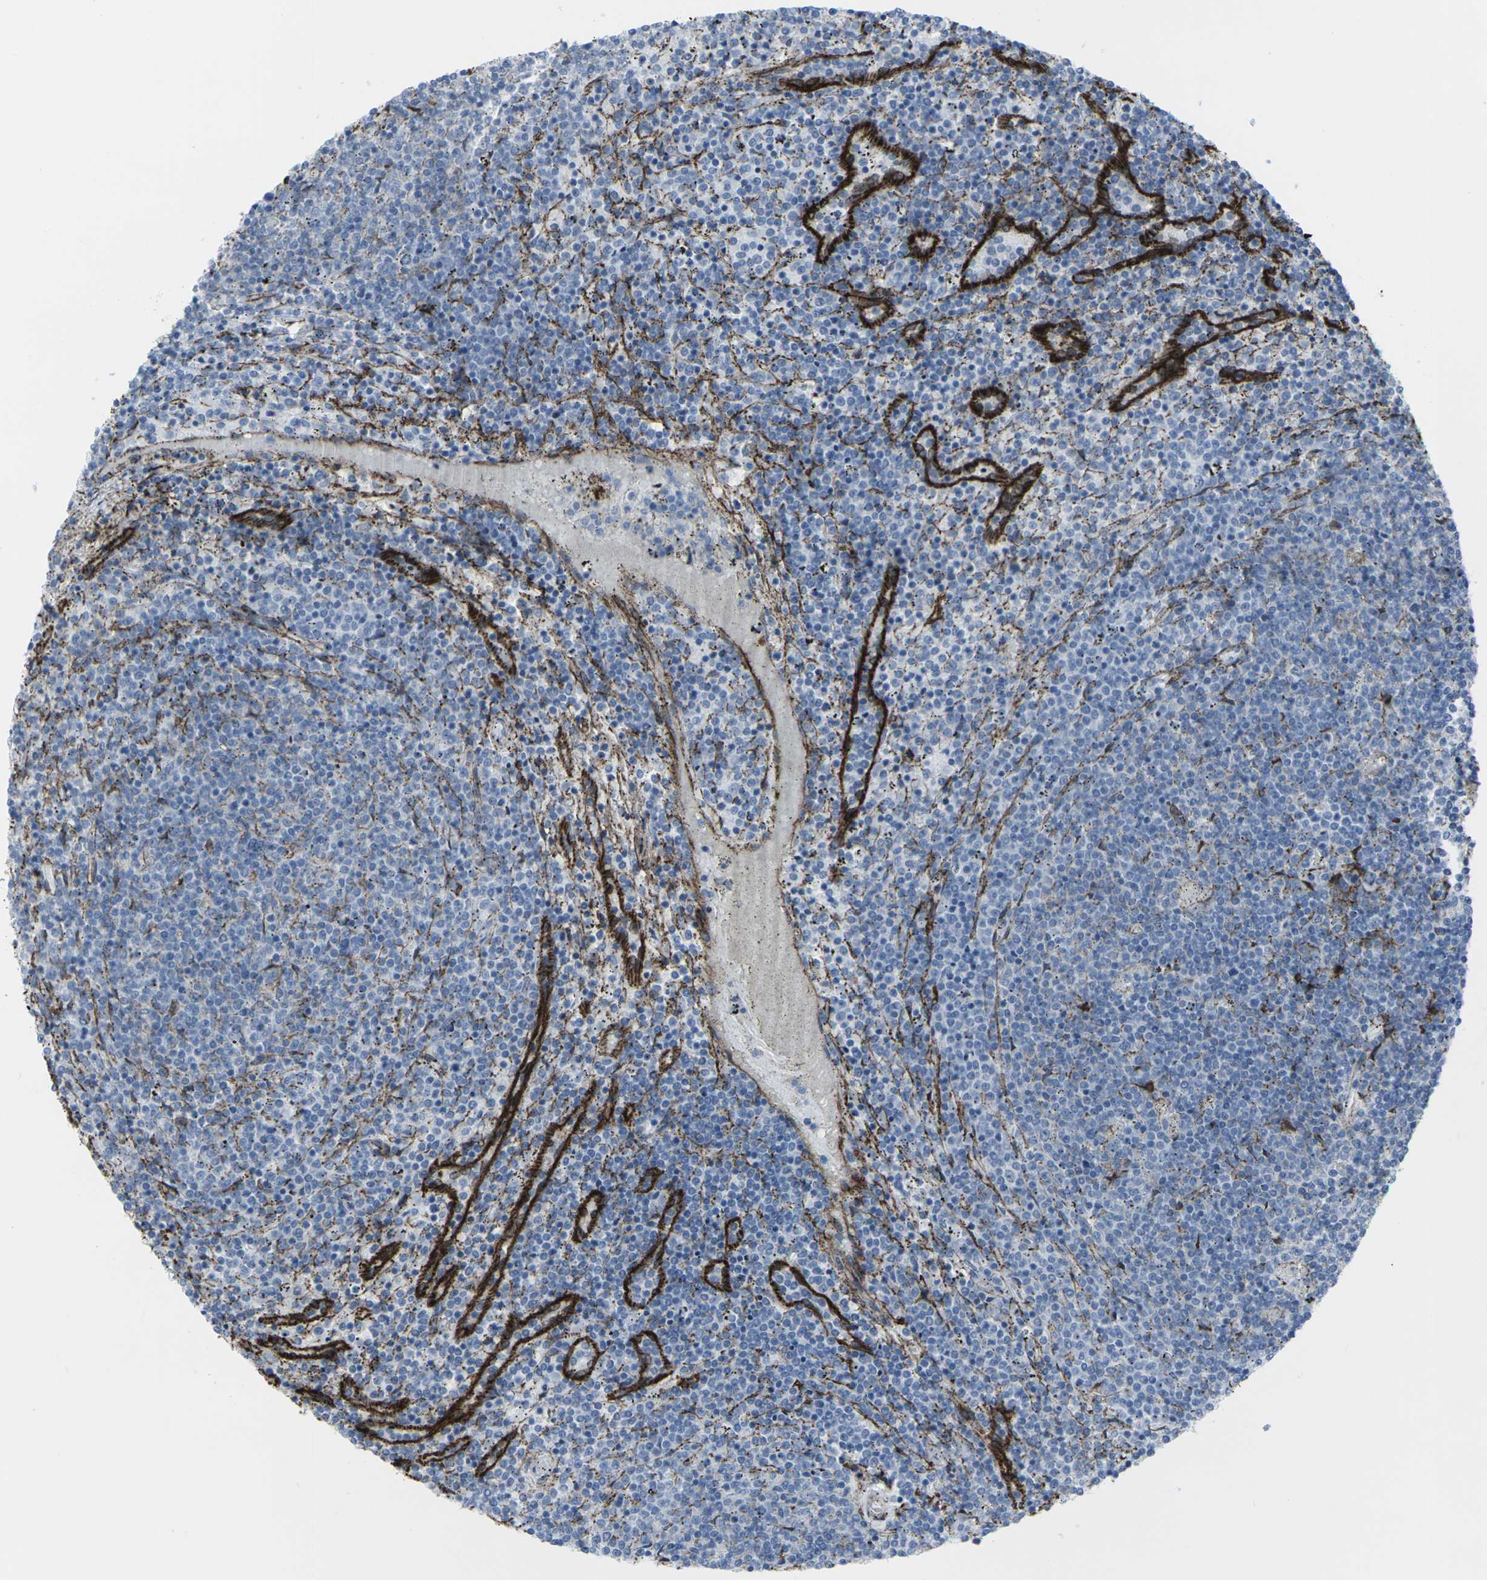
{"staining": {"intensity": "negative", "quantity": "none", "location": "none"}, "tissue": "lymphoma", "cell_type": "Tumor cells", "image_type": "cancer", "snomed": [{"axis": "morphology", "description": "Malignant lymphoma, non-Hodgkin's type, Low grade"}, {"axis": "topography", "description": "Spleen"}], "caption": "Protein analysis of lymphoma shows no significant expression in tumor cells. The staining is performed using DAB (3,3'-diaminobenzidine) brown chromogen with nuclei counter-stained in using hematoxylin.", "gene": "CDH11", "patient": {"sex": "female", "age": 50}}